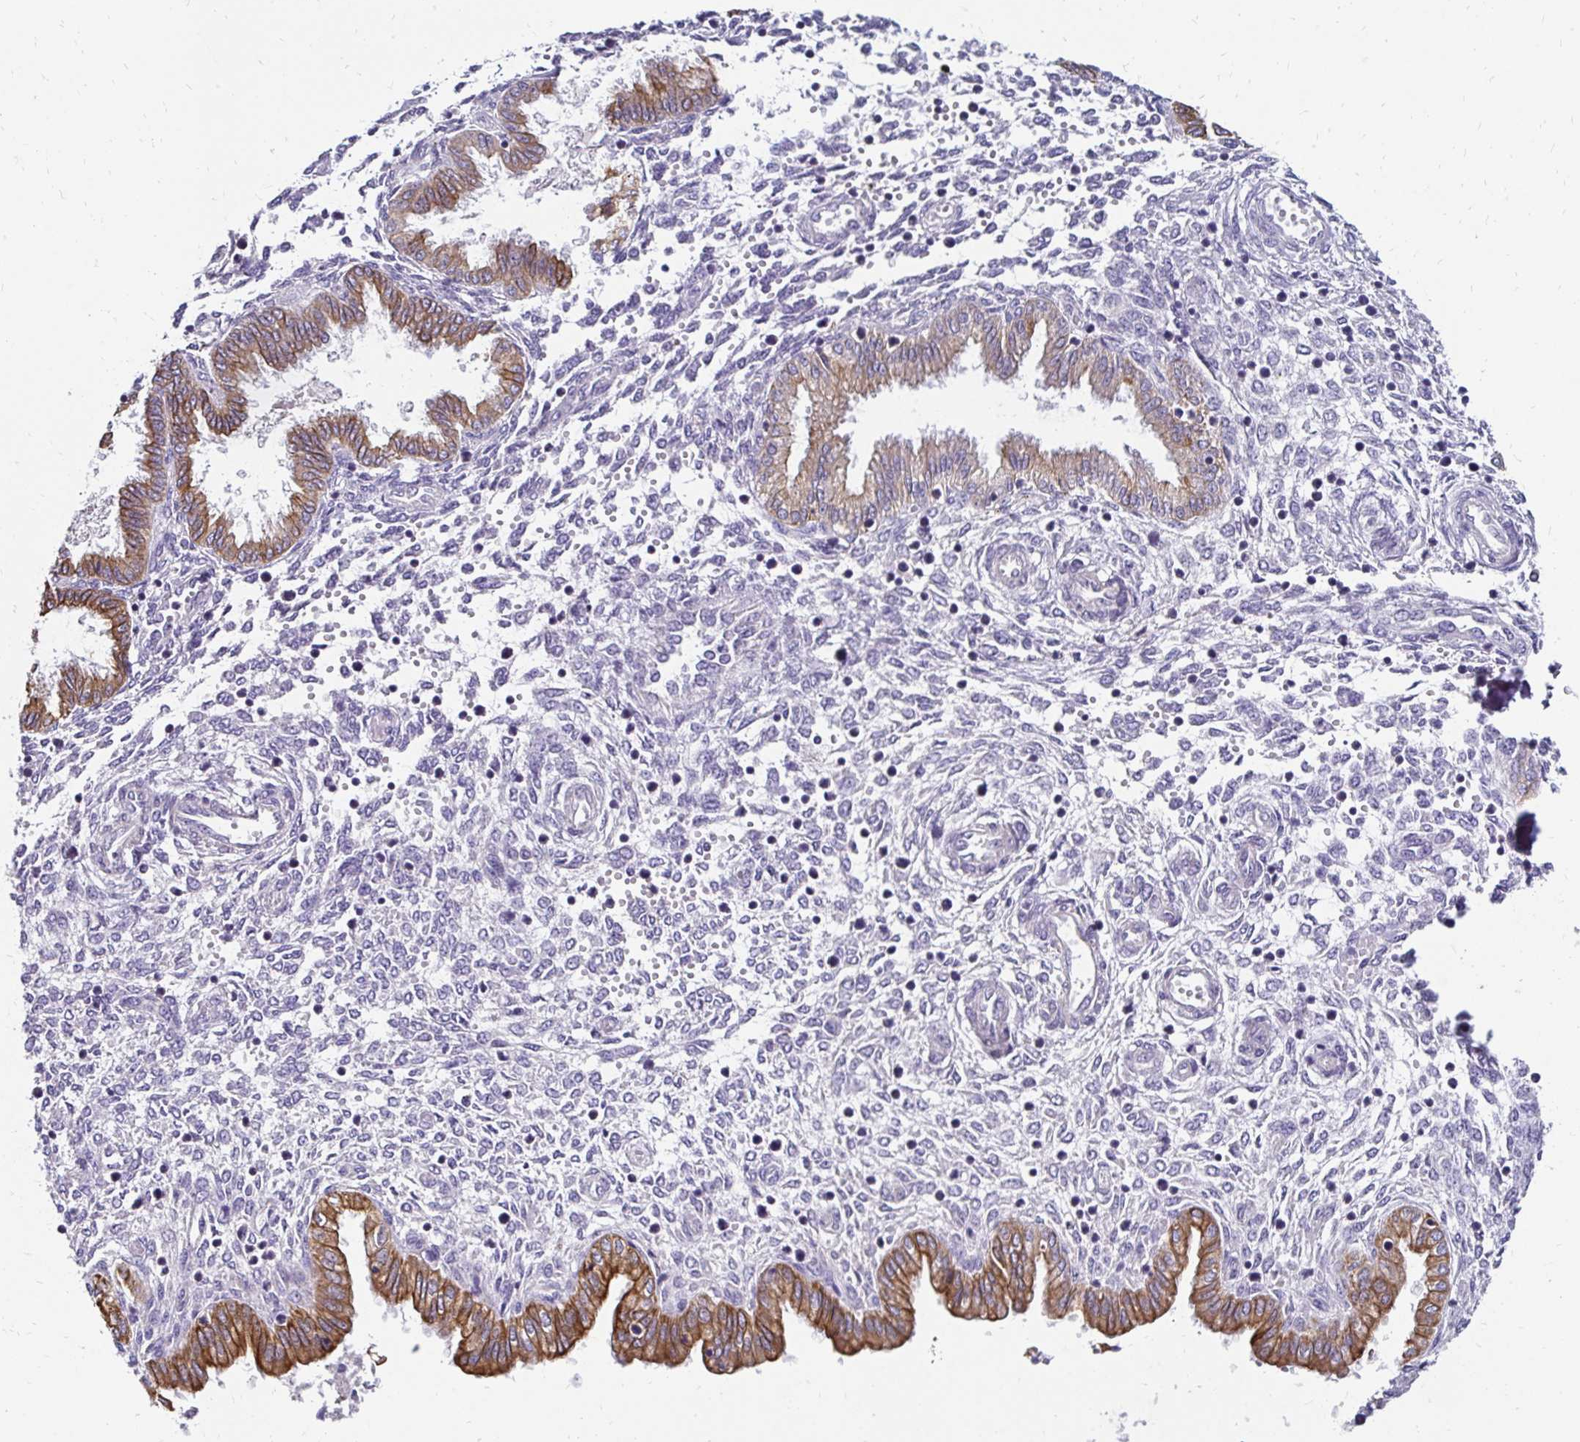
{"staining": {"intensity": "negative", "quantity": "none", "location": "none"}, "tissue": "endometrium", "cell_type": "Cells in endometrial stroma", "image_type": "normal", "snomed": [{"axis": "morphology", "description": "Normal tissue, NOS"}, {"axis": "topography", "description": "Endometrium"}], "caption": "A high-resolution histopathology image shows immunohistochemistry (IHC) staining of benign endometrium, which displays no significant expression in cells in endometrial stroma.", "gene": "DTNB", "patient": {"sex": "female", "age": 33}}